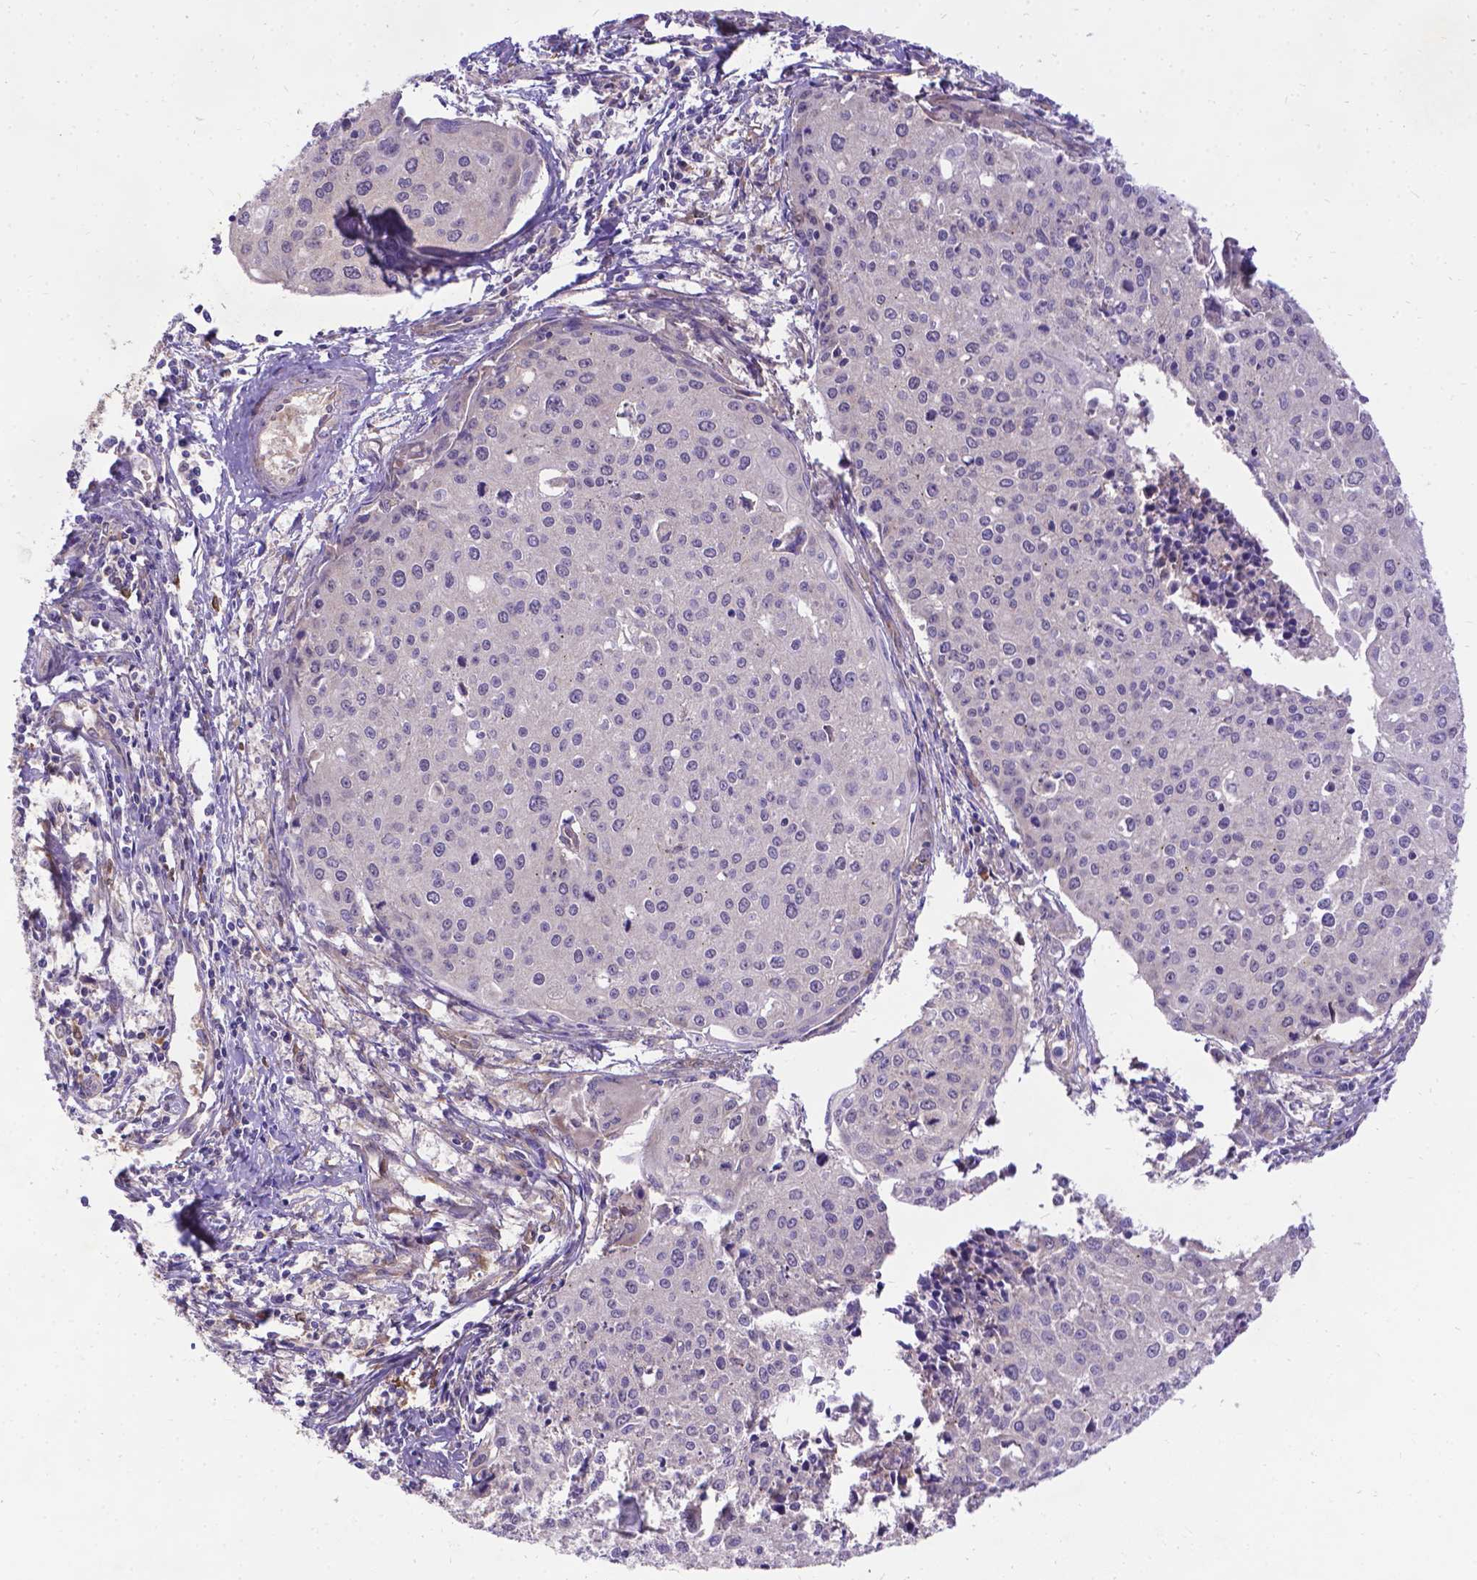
{"staining": {"intensity": "negative", "quantity": "none", "location": "none"}, "tissue": "cervical cancer", "cell_type": "Tumor cells", "image_type": "cancer", "snomed": [{"axis": "morphology", "description": "Squamous cell carcinoma, NOS"}, {"axis": "topography", "description": "Cervix"}], "caption": "The micrograph reveals no significant staining in tumor cells of squamous cell carcinoma (cervical).", "gene": "DENND6A", "patient": {"sex": "female", "age": 38}}